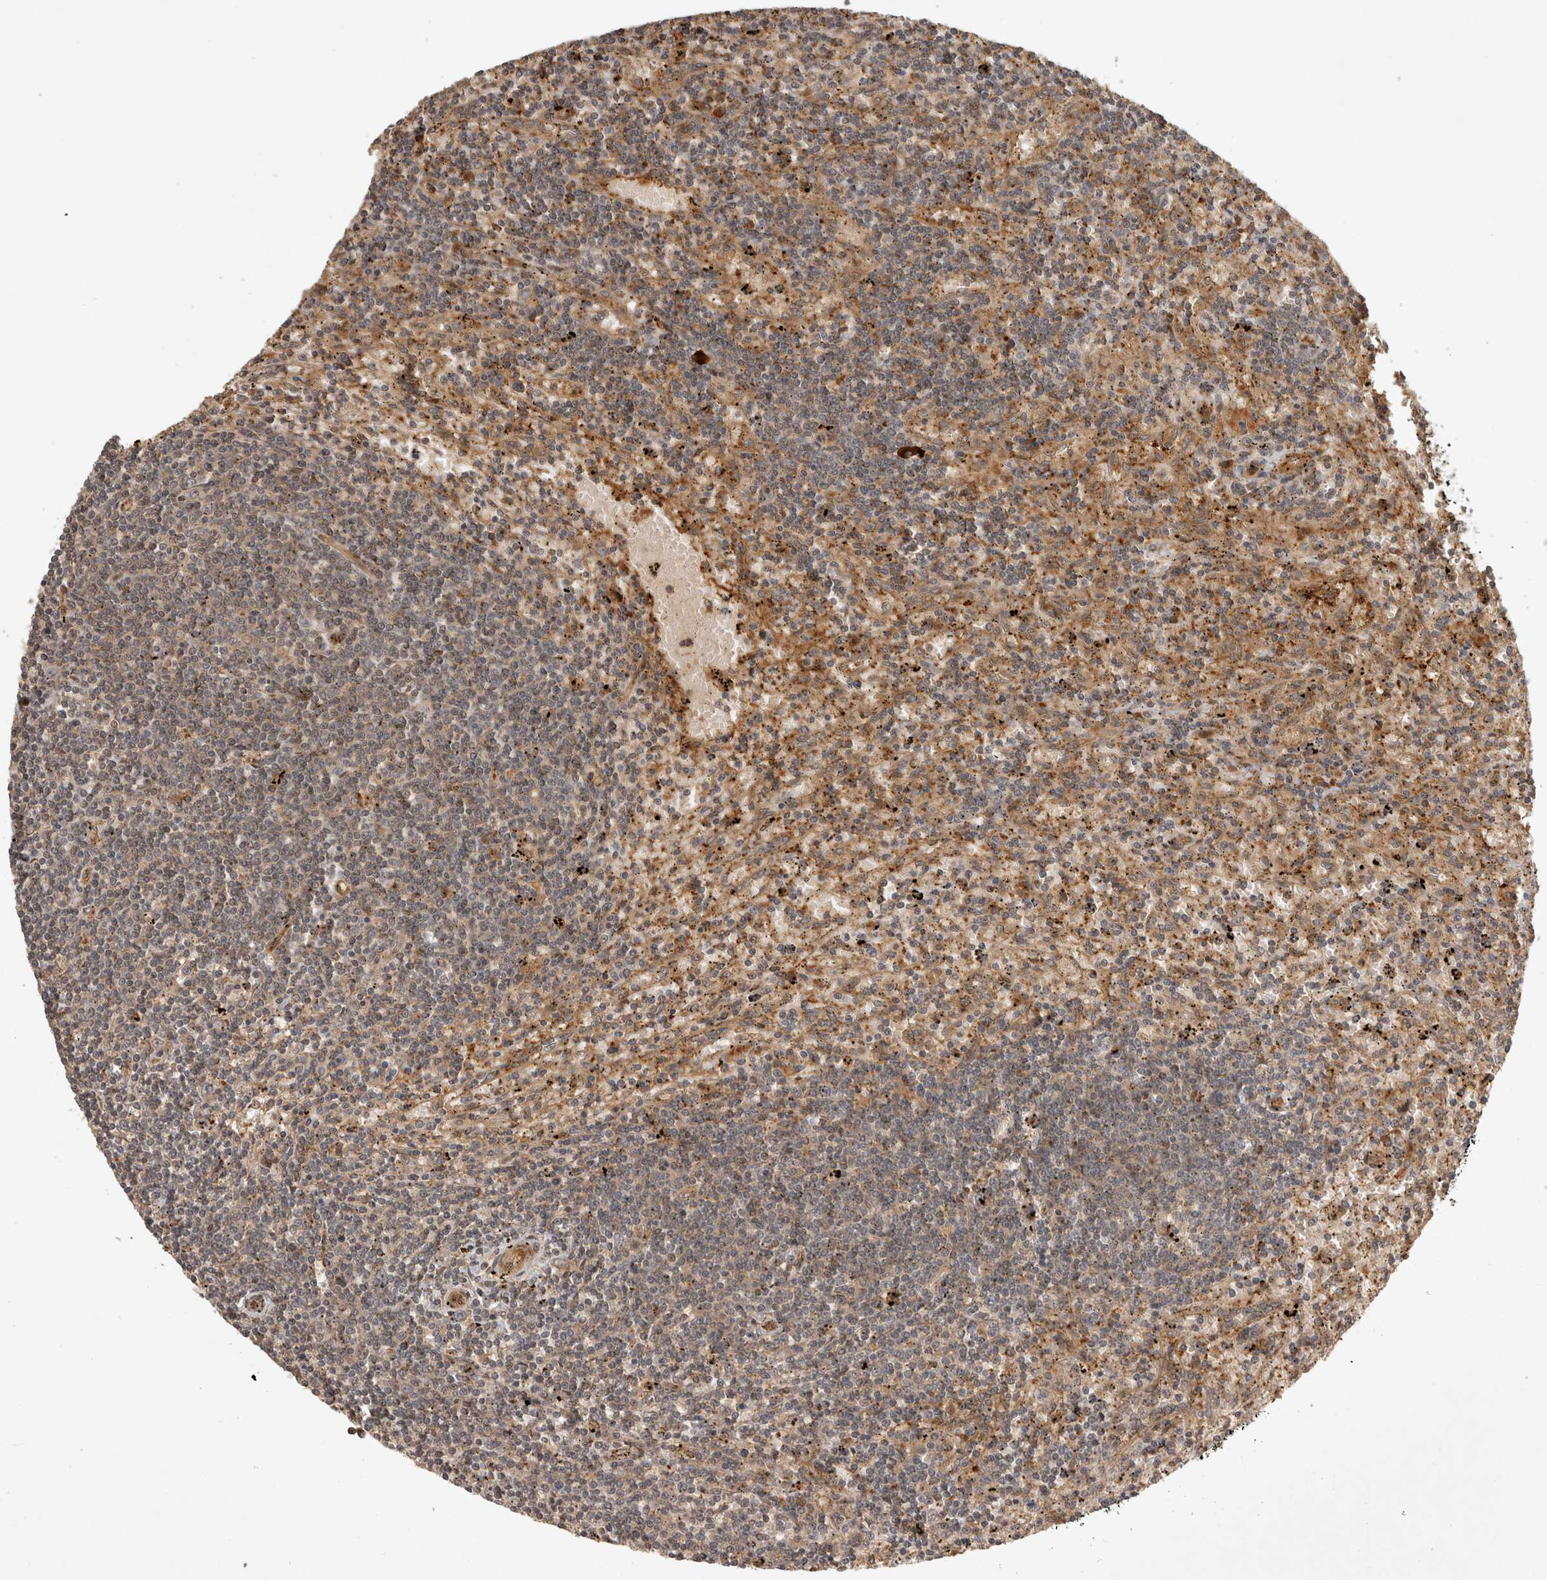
{"staining": {"intensity": "weak", "quantity": "25%-75%", "location": "cytoplasmic/membranous"}, "tissue": "lymphoma", "cell_type": "Tumor cells", "image_type": "cancer", "snomed": [{"axis": "morphology", "description": "Malignant lymphoma, non-Hodgkin's type, Low grade"}, {"axis": "topography", "description": "Spleen"}], "caption": "A micrograph of malignant lymphoma, non-Hodgkin's type (low-grade) stained for a protein displays weak cytoplasmic/membranous brown staining in tumor cells. Nuclei are stained in blue.", "gene": "CAMSAP2", "patient": {"sex": "male", "age": 76}}